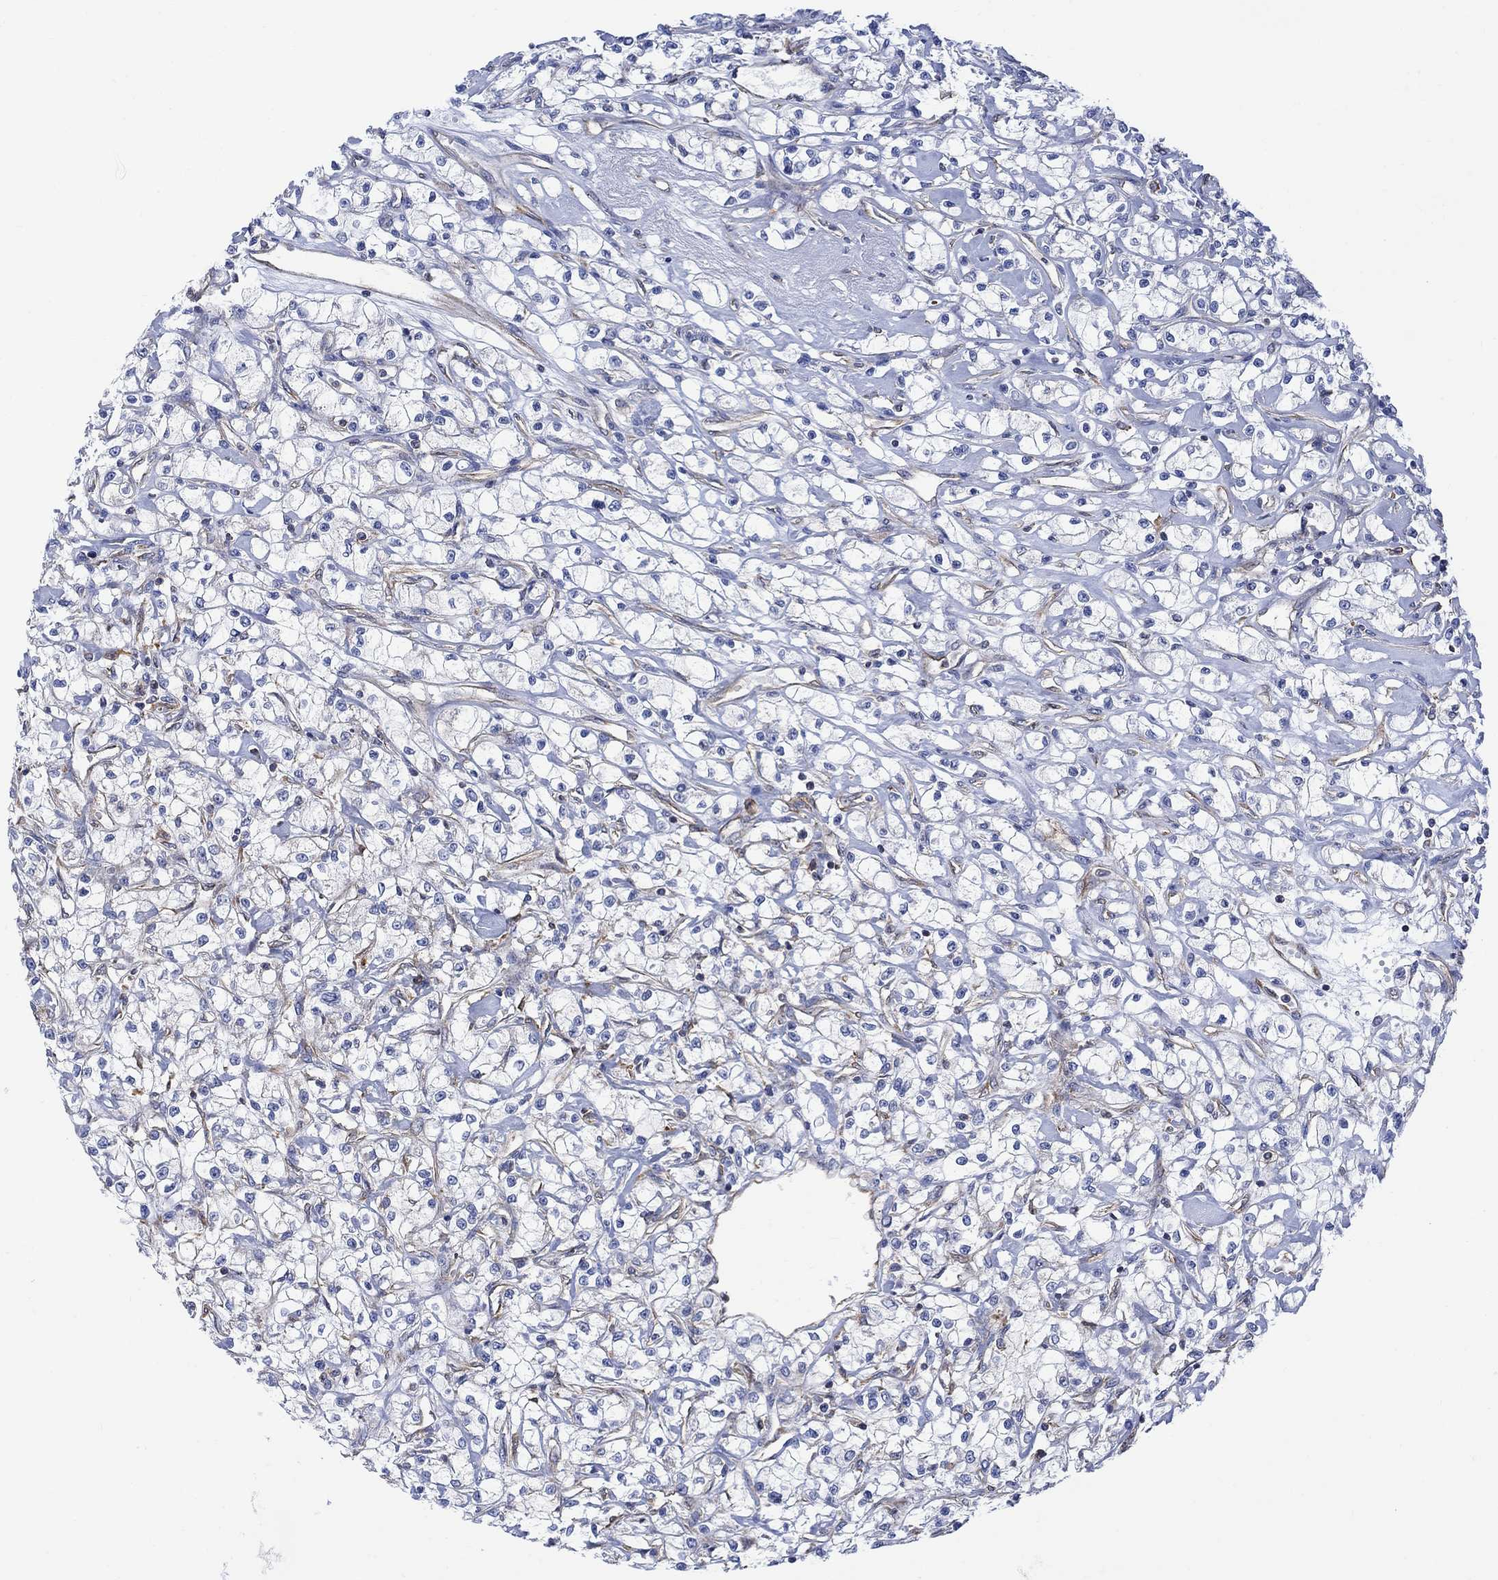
{"staining": {"intensity": "negative", "quantity": "none", "location": "none"}, "tissue": "renal cancer", "cell_type": "Tumor cells", "image_type": "cancer", "snomed": [{"axis": "morphology", "description": "Adenocarcinoma, NOS"}, {"axis": "topography", "description": "Kidney"}], "caption": "High magnification brightfield microscopy of renal cancer (adenocarcinoma) stained with DAB (brown) and counterstained with hematoxylin (blue): tumor cells show no significant staining.", "gene": "GBP5", "patient": {"sex": "female", "age": 59}}